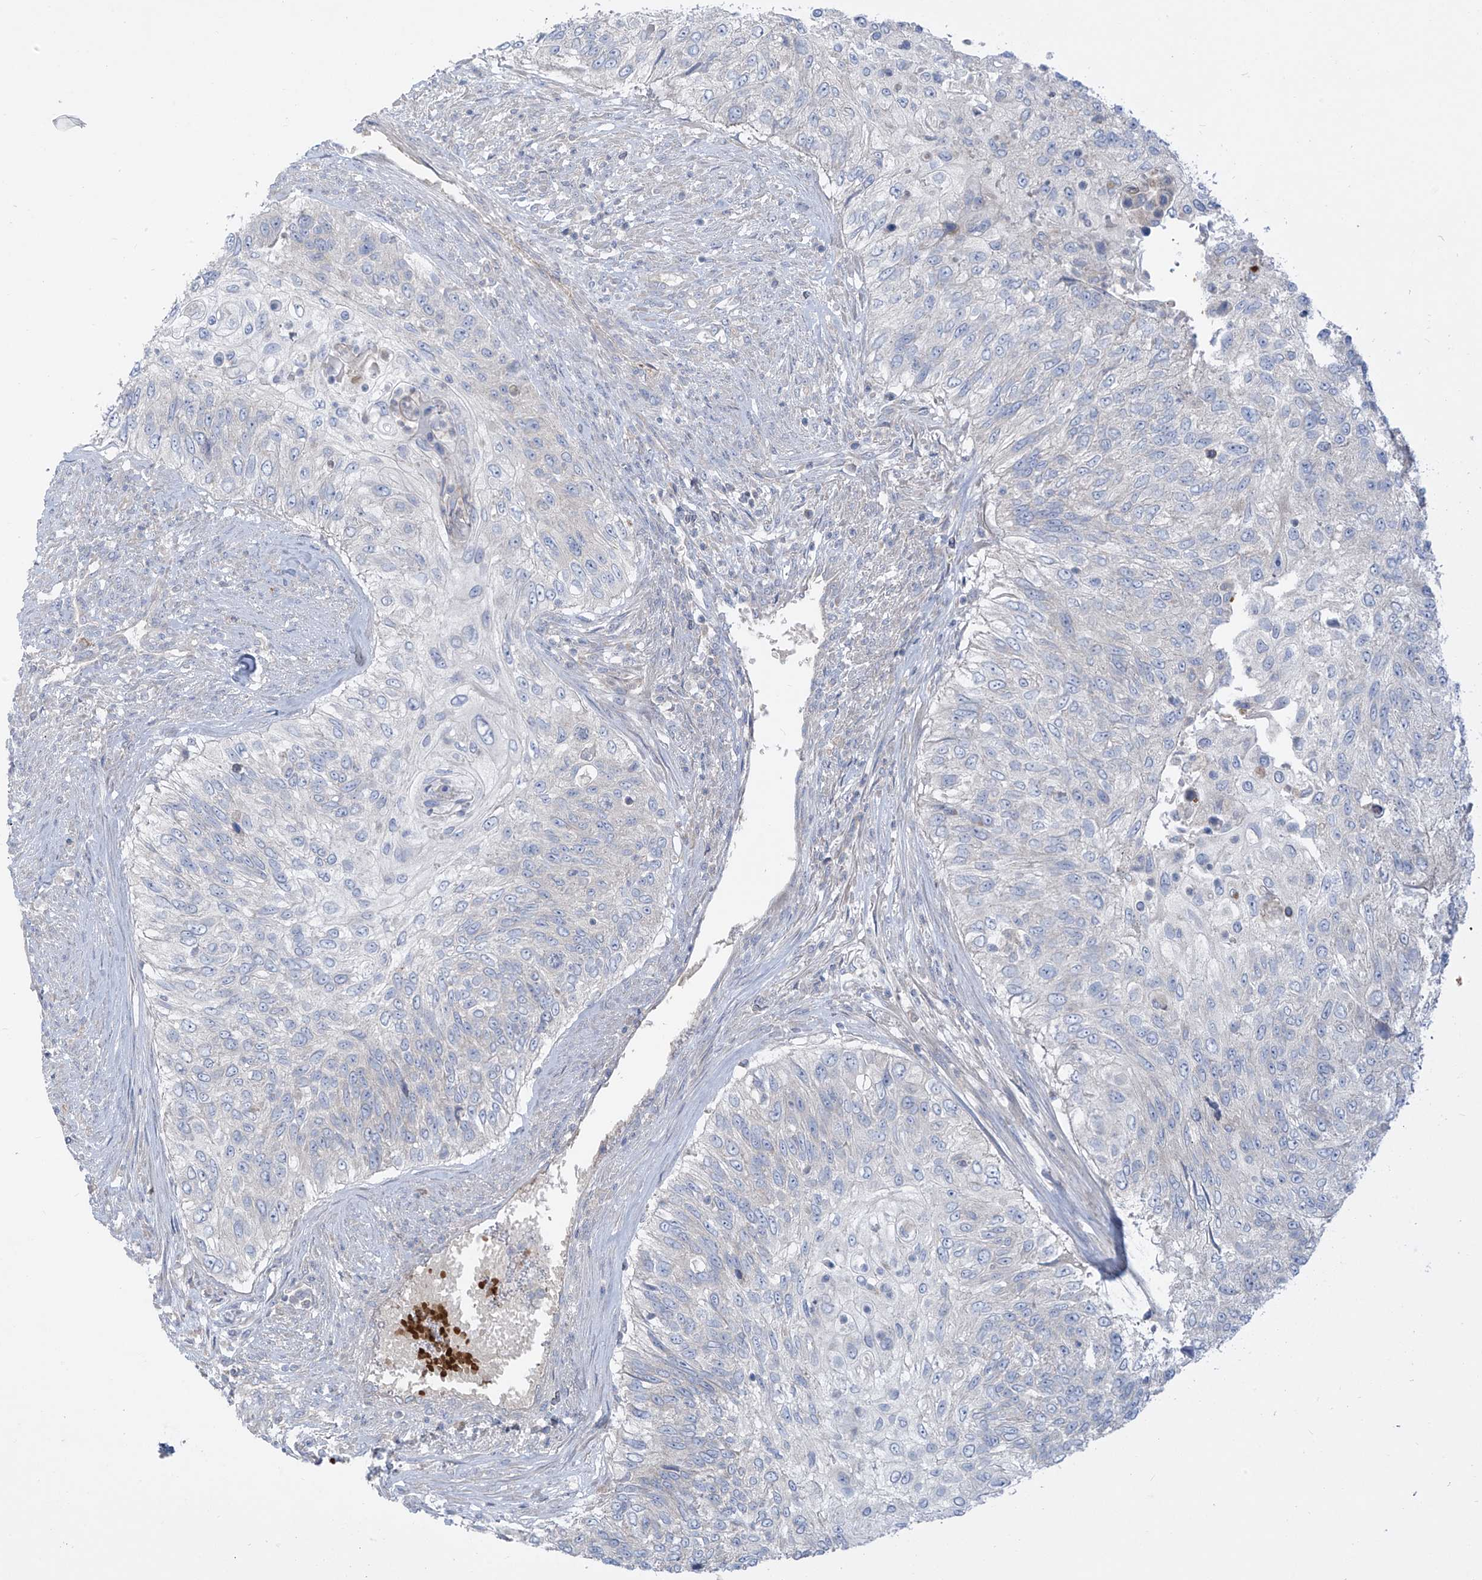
{"staining": {"intensity": "negative", "quantity": "none", "location": "none"}, "tissue": "urothelial cancer", "cell_type": "Tumor cells", "image_type": "cancer", "snomed": [{"axis": "morphology", "description": "Urothelial carcinoma, High grade"}, {"axis": "topography", "description": "Urinary bladder"}], "caption": "The immunohistochemistry (IHC) photomicrograph has no significant expression in tumor cells of urothelial cancer tissue.", "gene": "DGKQ", "patient": {"sex": "female", "age": 60}}